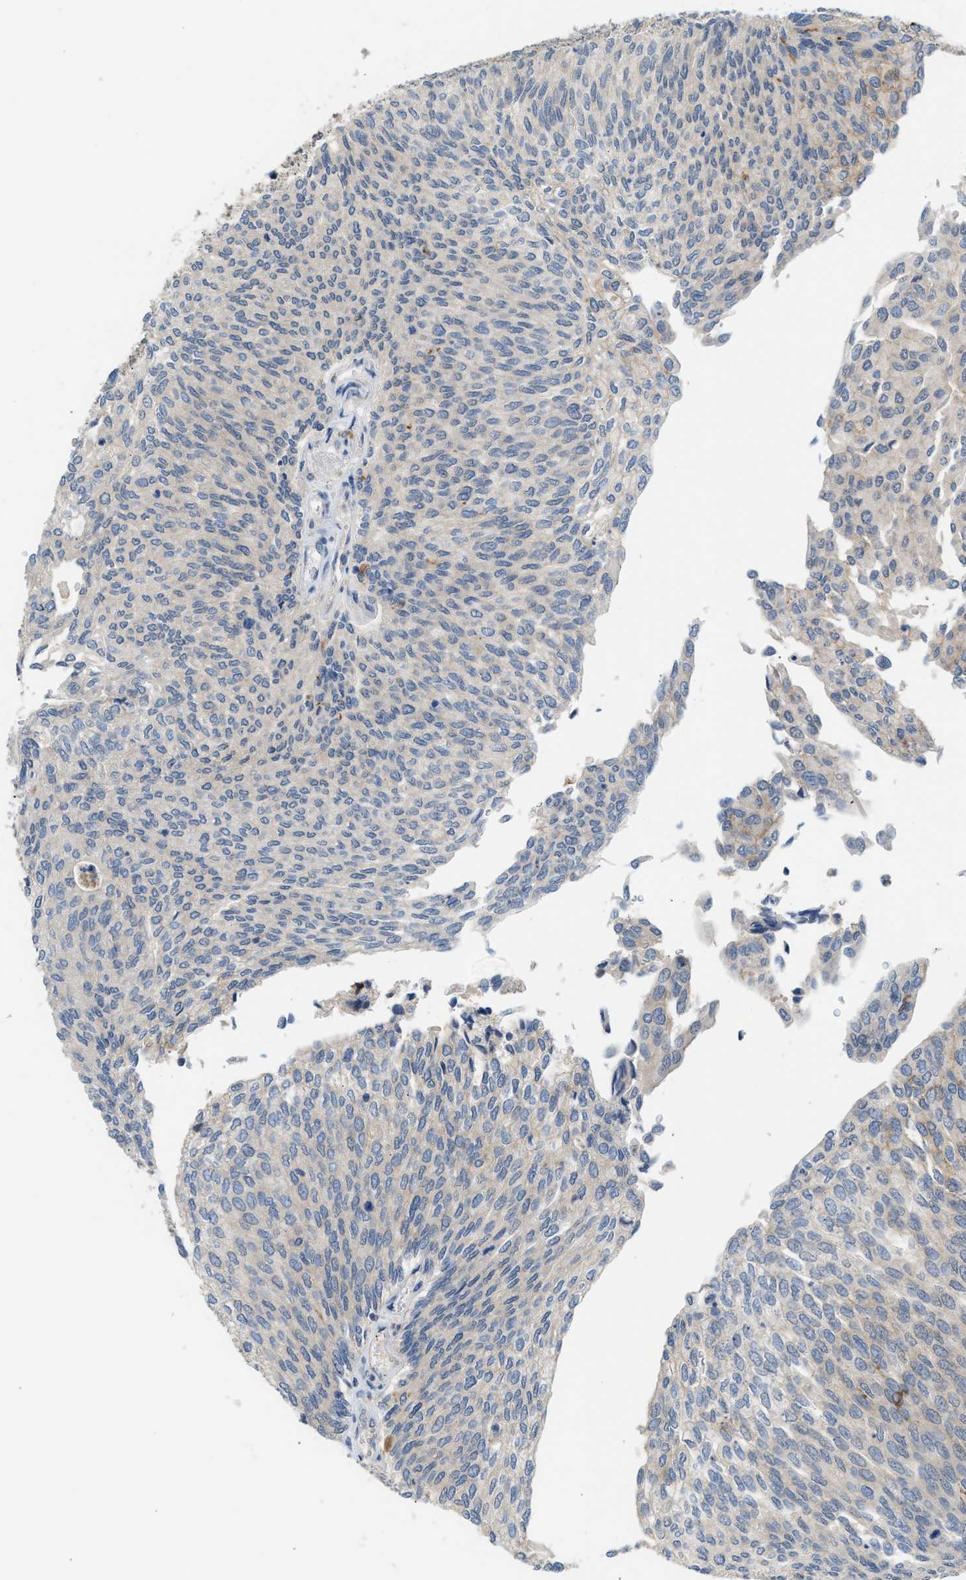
{"staining": {"intensity": "weak", "quantity": "<25%", "location": "cytoplasmic/membranous"}, "tissue": "urothelial cancer", "cell_type": "Tumor cells", "image_type": "cancer", "snomed": [{"axis": "morphology", "description": "Urothelial carcinoma, Low grade"}, {"axis": "topography", "description": "Urinary bladder"}], "caption": "This is a micrograph of immunohistochemistry staining of urothelial cancer, which shows no expression in tumor cells.", "gene": "RHBDF2", "patient": {"sex": "female", "age": 79}}